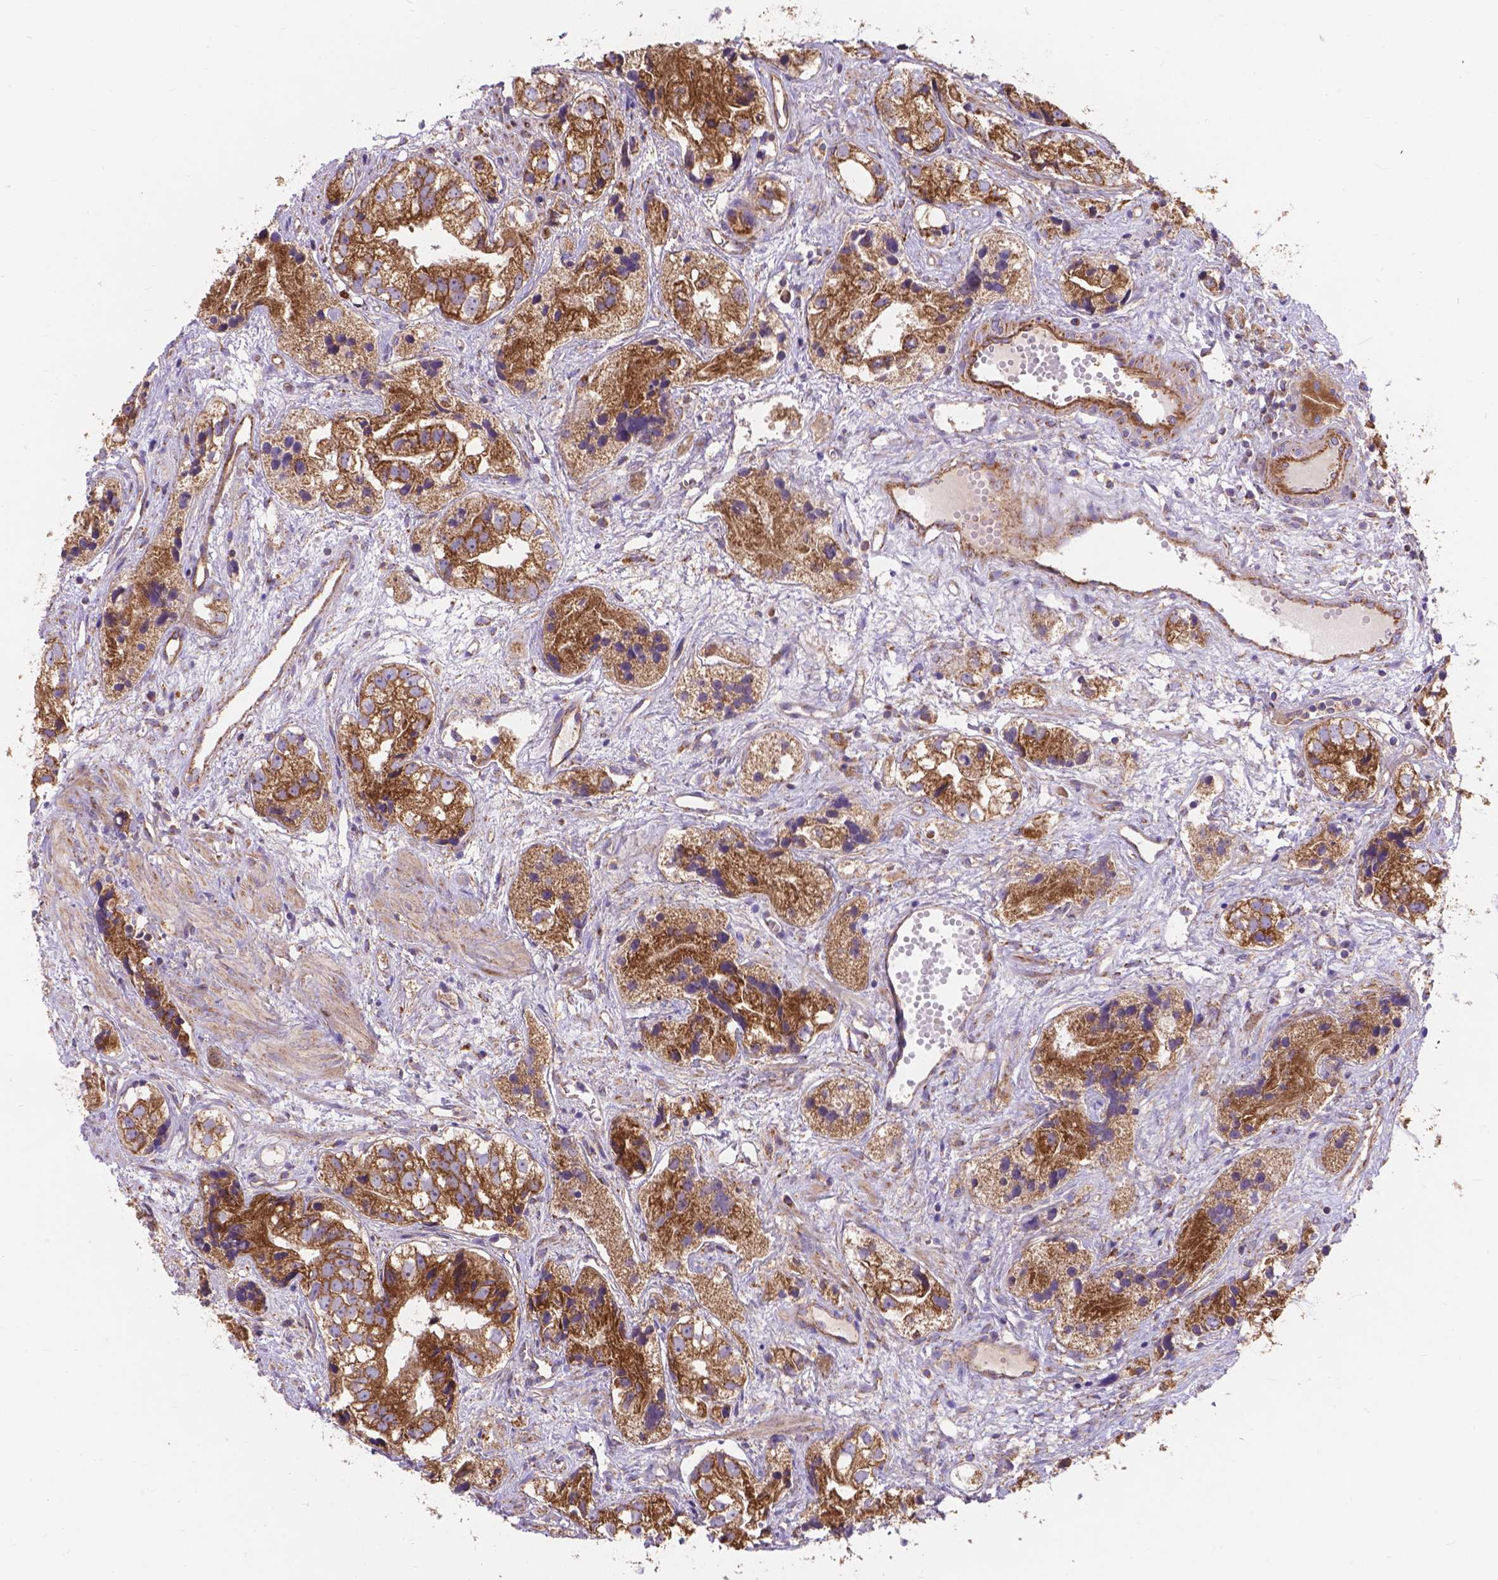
{"staining": {"intensity": "moderate", "quantity": ">75%", "location": "cytoplasmic/membranous"}, "tissue": "prostate cancer", "cell_type": "Tumor cells", "image_type": "cancer", "snomed": [{"axis": "morphology", "description": "Adenocarcinoma, High grade"}, {"axis": "topography", "description": "Prostate"}], "caption": "Immunohistochemical staining of human prostate cancer shows medium levels of moderate cytoplasmic/membranous protein expression in approximately >75% of tumor cells. (DAB = brown stain, brightfield microscopy at high magnification).", "gene": "AK3", "patient": {"sex": "male", "age": 68}}